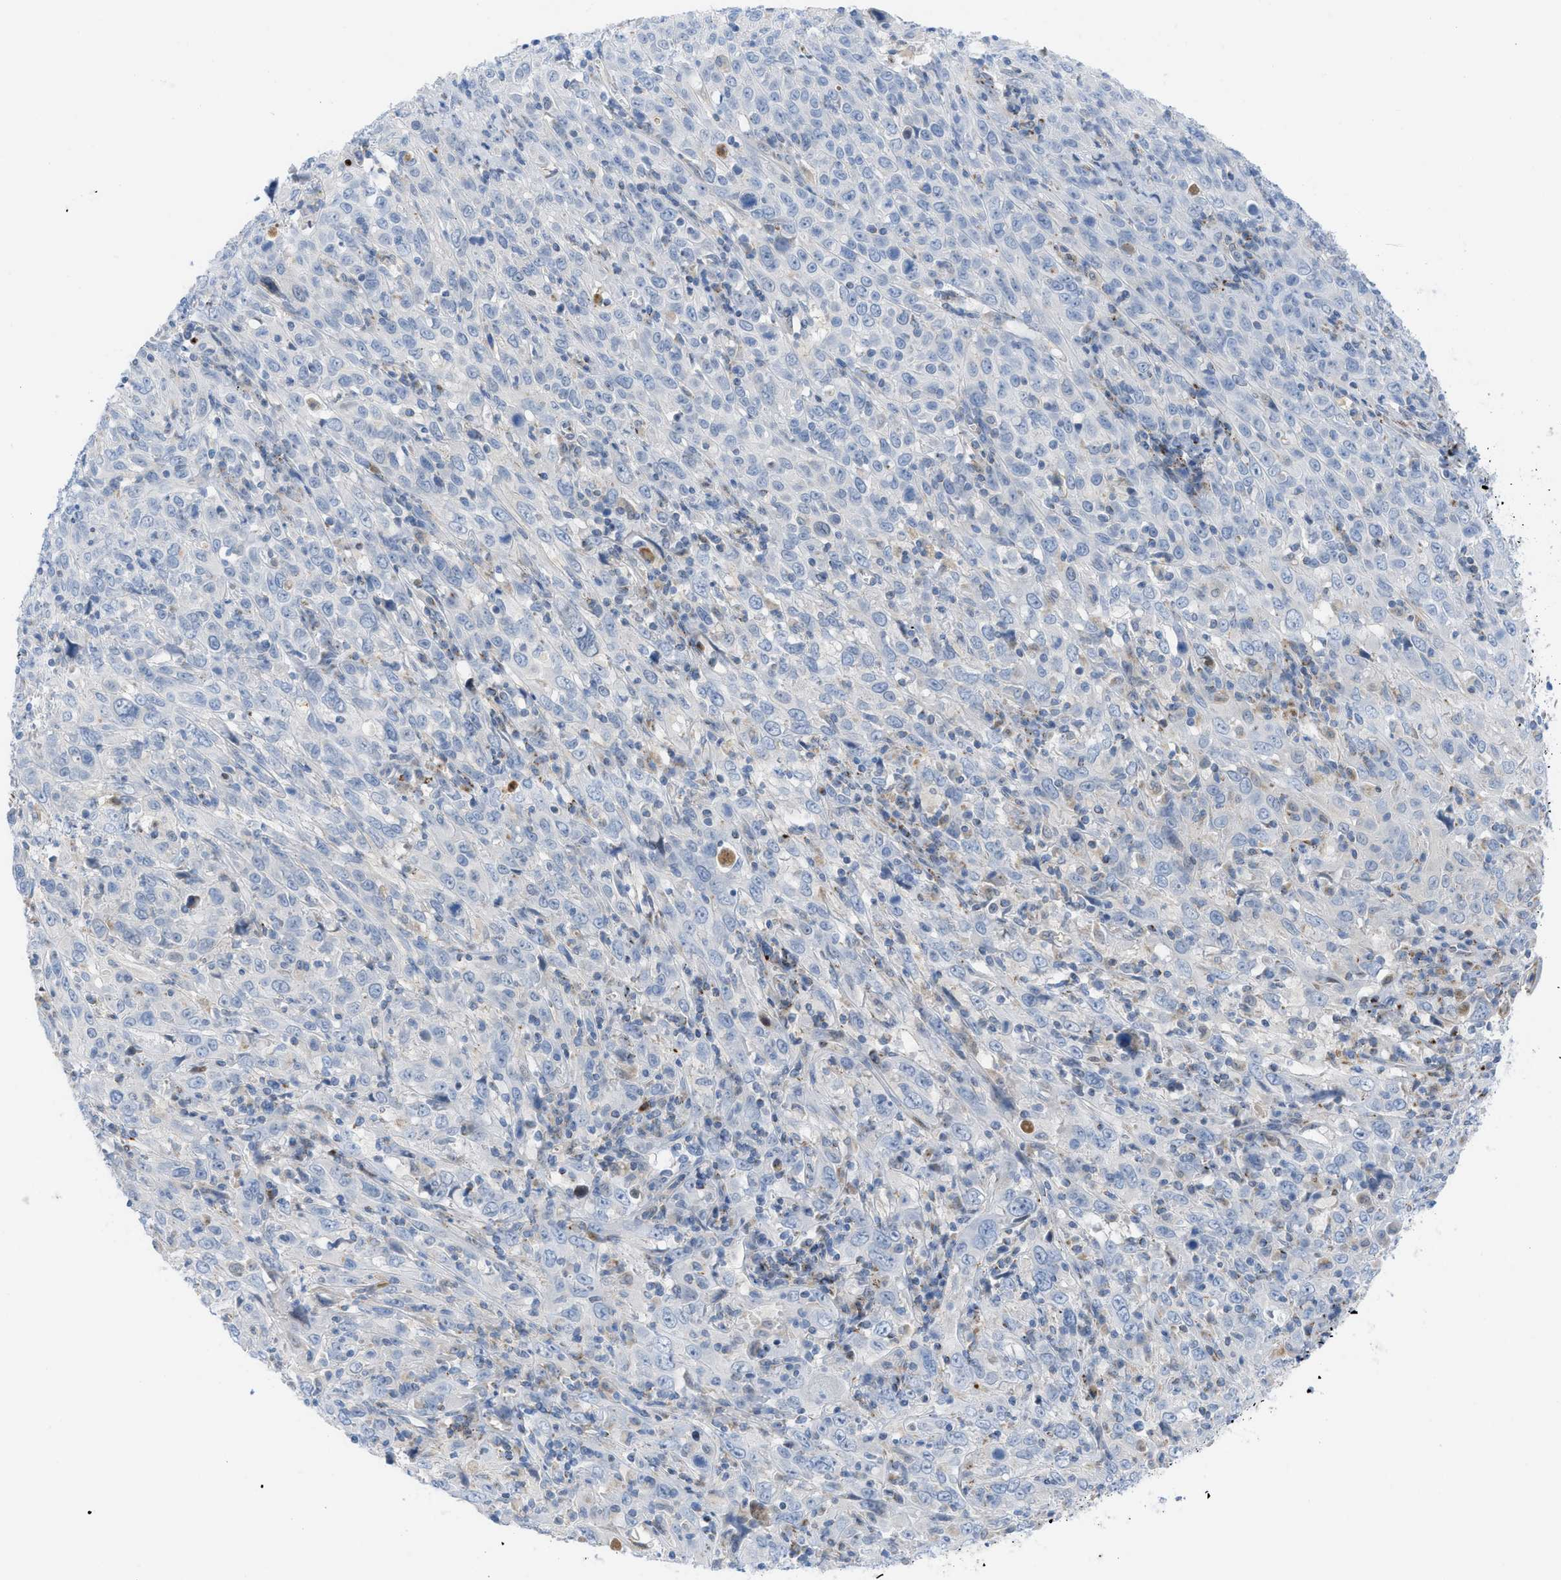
{"staining": {"intensity": "negative", "quantity": "none", "location": "none"}, "tissue": "cervical cancer", "cell_type": "Tumor cells", "image_type": "cancer", "snomed": [{"axis": "morphology", "description": "Squamous cell carcinoma, NOS"}, {"axis": "topography", "description": "Cervix"}], "caption": "DAB immunohistochemical staining of squamous cell carcinoma (cervical) exhibits no significant staining in tumor cells. (Immunohistochemistry (ihc), brightfield microscopy, high magnification).", "gene": "RBBP9", "patient": {"sex": "female", "age": 46}}